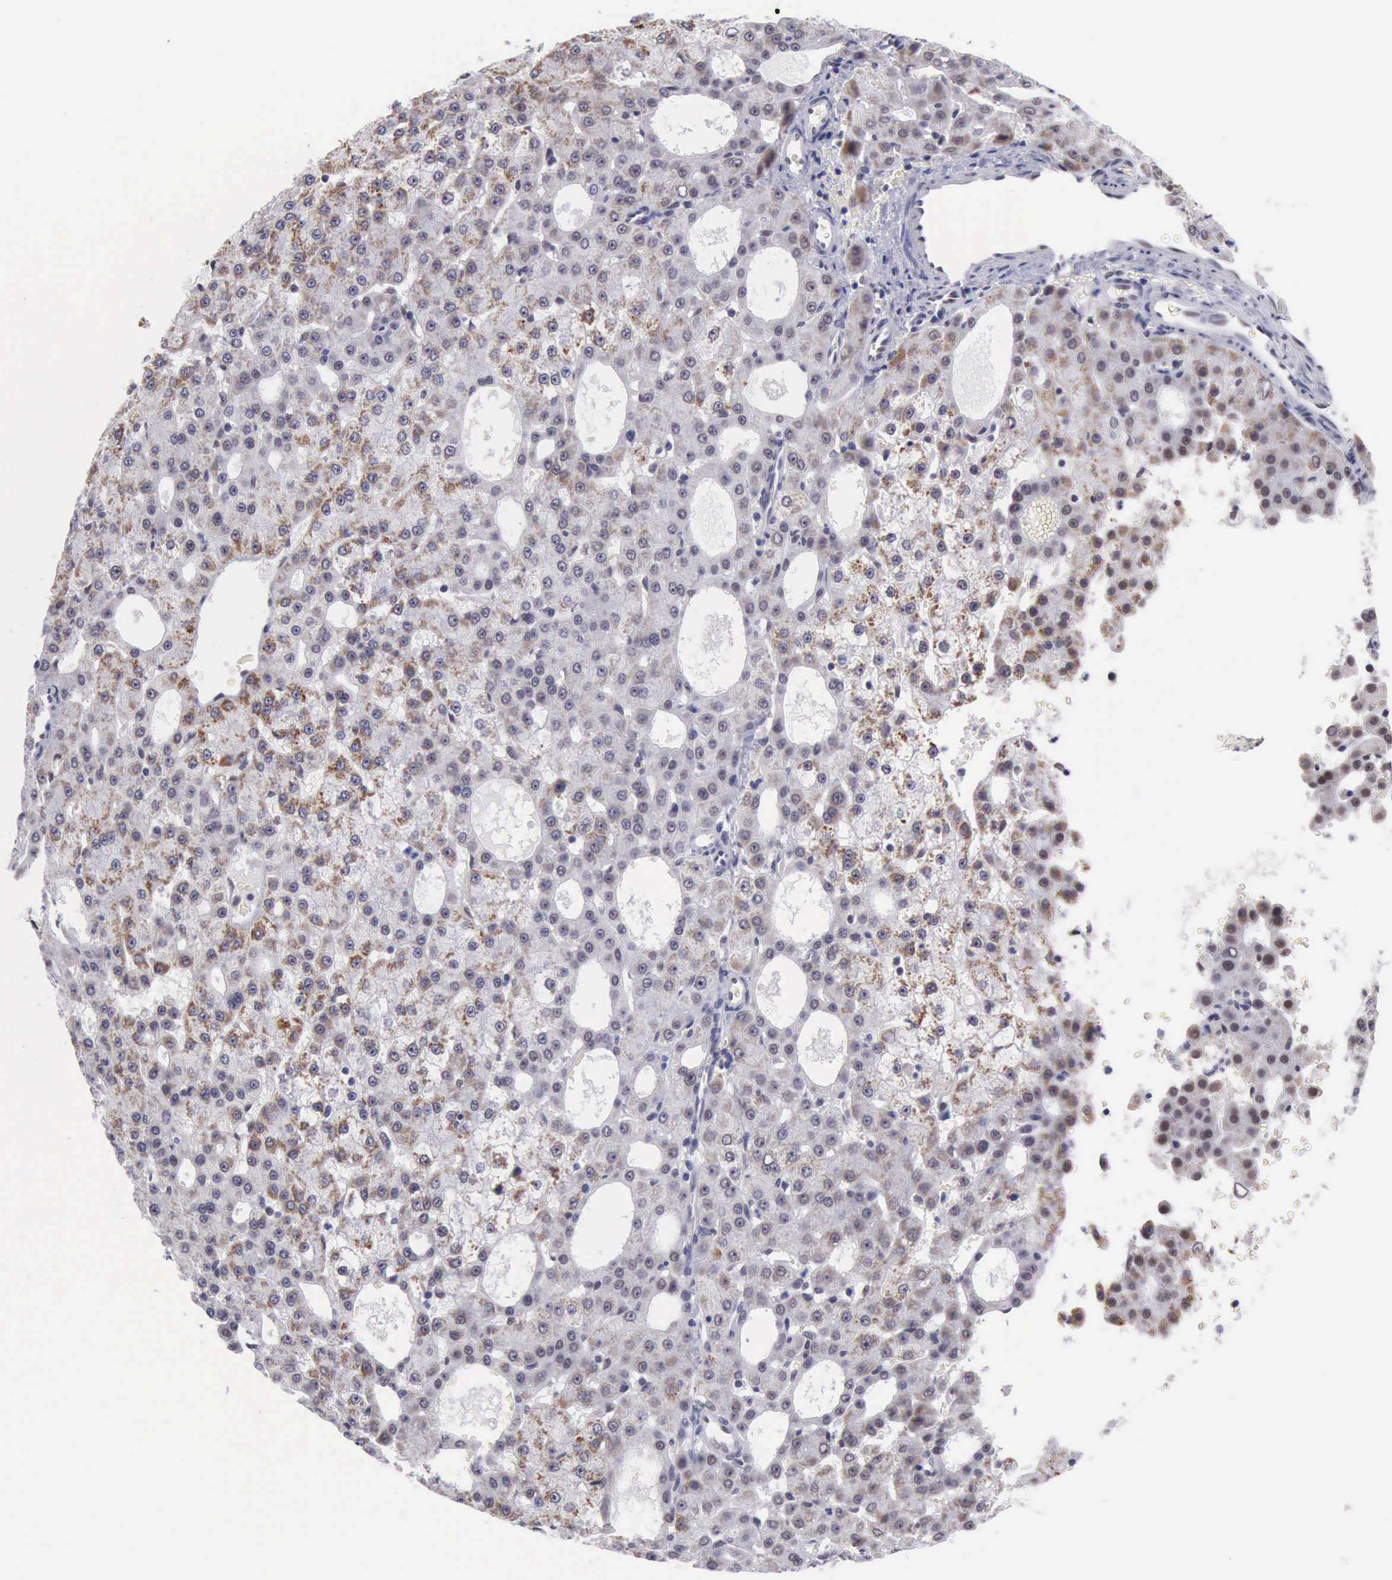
{"staining": {"intensity": "moderate", "quantity": "25%-75%", "location": "cytoplasmic/membranous"}, "tissue": "liver cancer", "cell_type": "Tumor cells", "image_type": "cancer", "snomed": [{"axis": "morphology", "description": "Carcinoma, Hepatocellular, NOS"}, {"axis": "topography", "description": "Liver"}], "caption": "Liver cancer stained with IHC shows moderate cytoplasmic/membranous positivity in about 25%-75% of tumor cells.", "gene": "ERCC4", "patient": {"sex": "male", "age": 47}}